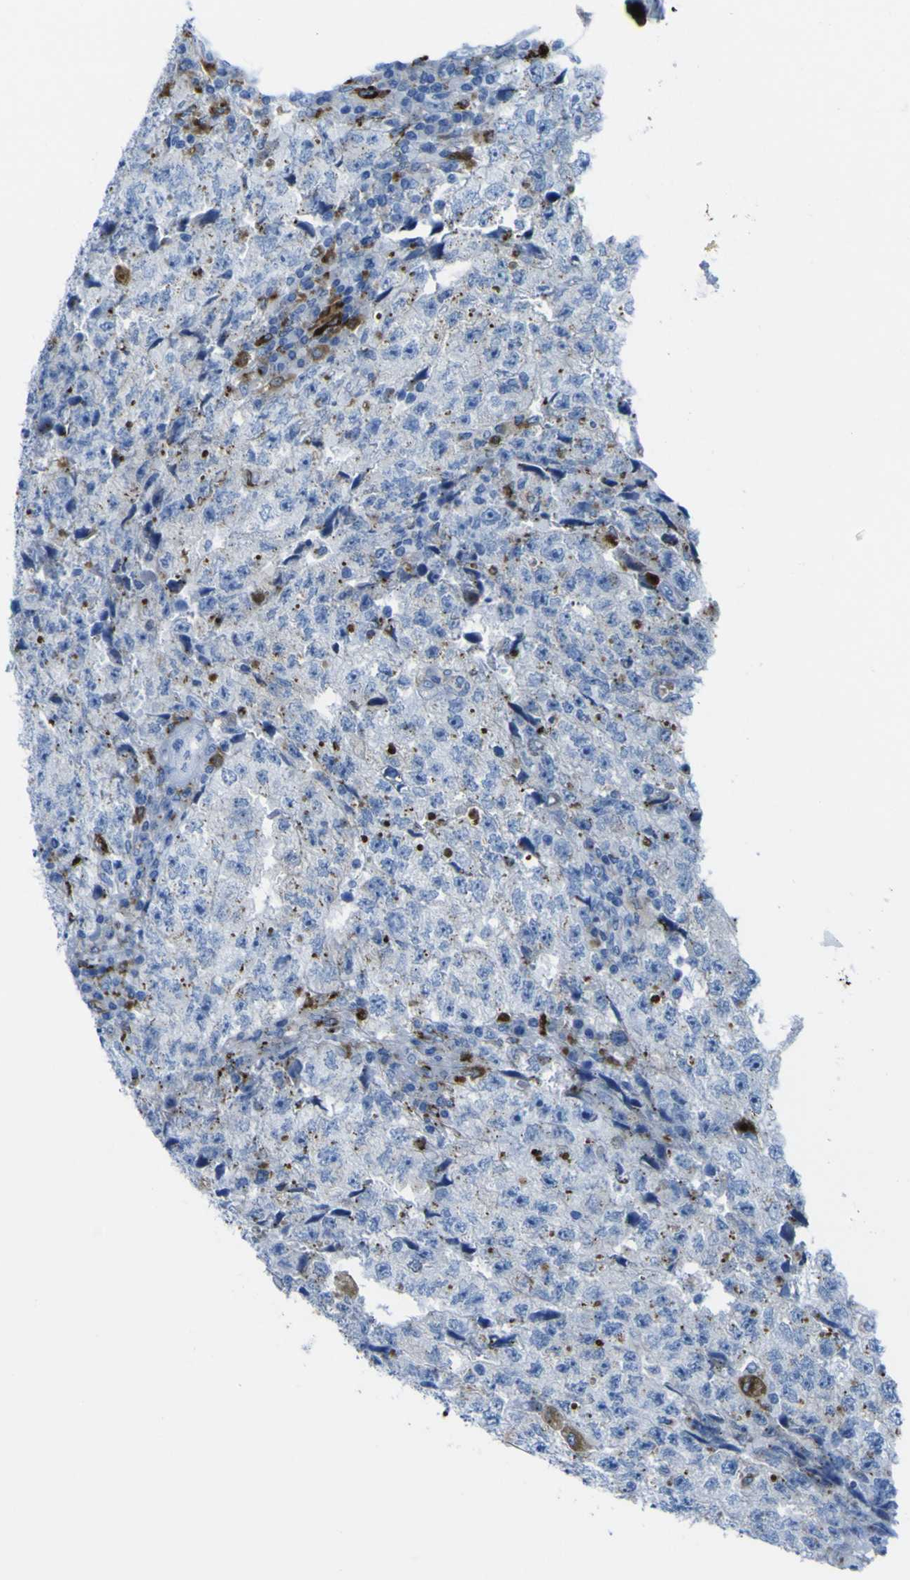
{"staining": {"intensity": "moderate", "quantity": "<25%", "location": "cytoplasmic/membranous"}, "tissue": "testis cancer", "cell_type": "Tumor cells", "image_type": "cancer", "snomed": [{"axis": "morphology", "description": "Necrosis, NOS"}, {"axis": "morphology", "description": "Carcinoma, Embryonal, NOS"}, {"axis": "topography", "description": "Testis"}], "caption": "Moderate cytoplasmic/membranous protein positivity is identified in about <25% of tumor cells in testis cancer (embryonal carcinoma).", "gene": "PLD3", "patient": {"sex": "male", "age": 19}}